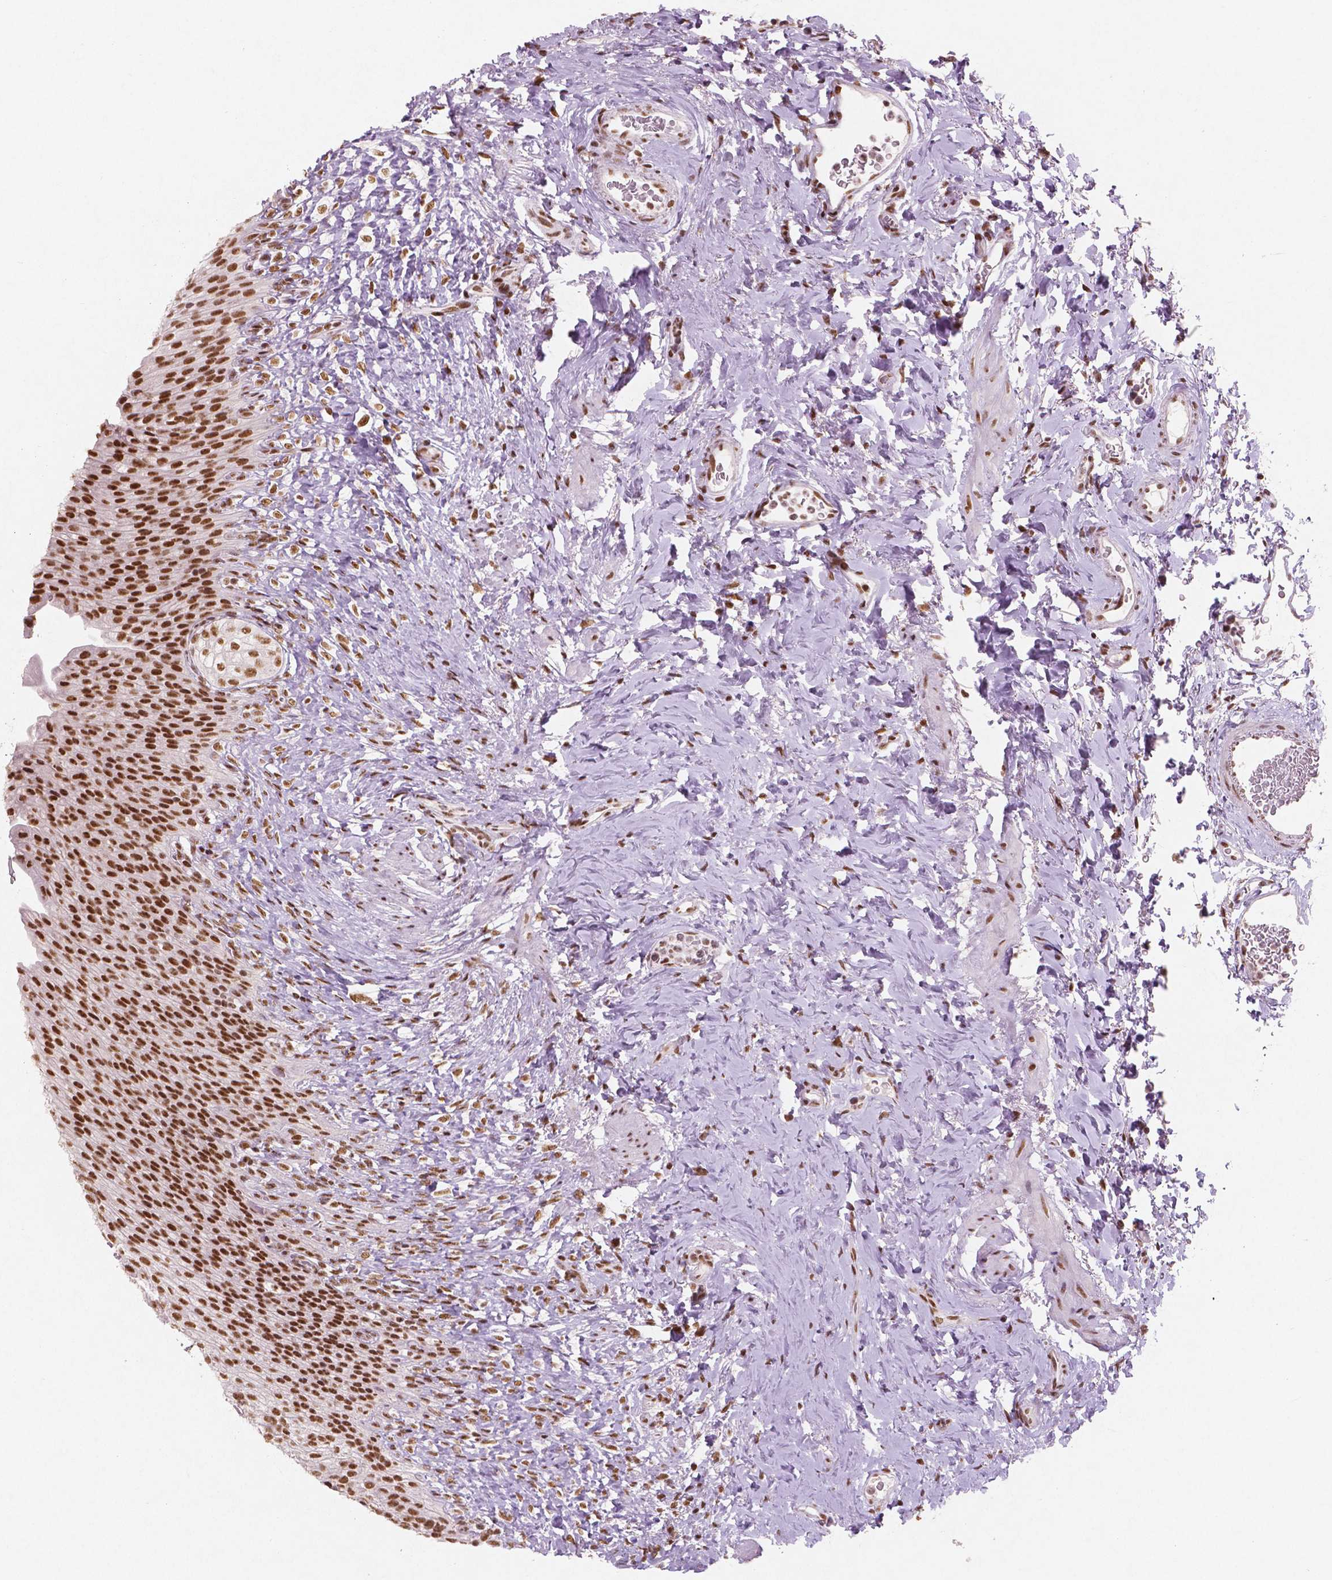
{"staining": {"intensity": "moderate", "quantity": ">75%", "location": "nuclear"}, "tissue": "urinary bladder", "cell_type": "Urothelial cells", "image_type": "normal", "snomed": [{"axis": "morphology", "description": "Normal tissue, NOS"}, {"axis": "topography", "description": "Urinary bladder"}, {"axis": "topography", "description": "Prostate"}], "caption": "A medium amount of moderate nuclear expression is identified in approximately >75% of urothelial cells in unremarkable urinary bladder. Using DAB (brown) and hematoxylin (blue) stains, captured at high magnification using brightfield microscopy.", "gene": "BRD4", "patient": {"sex": "male", "age": 76}}